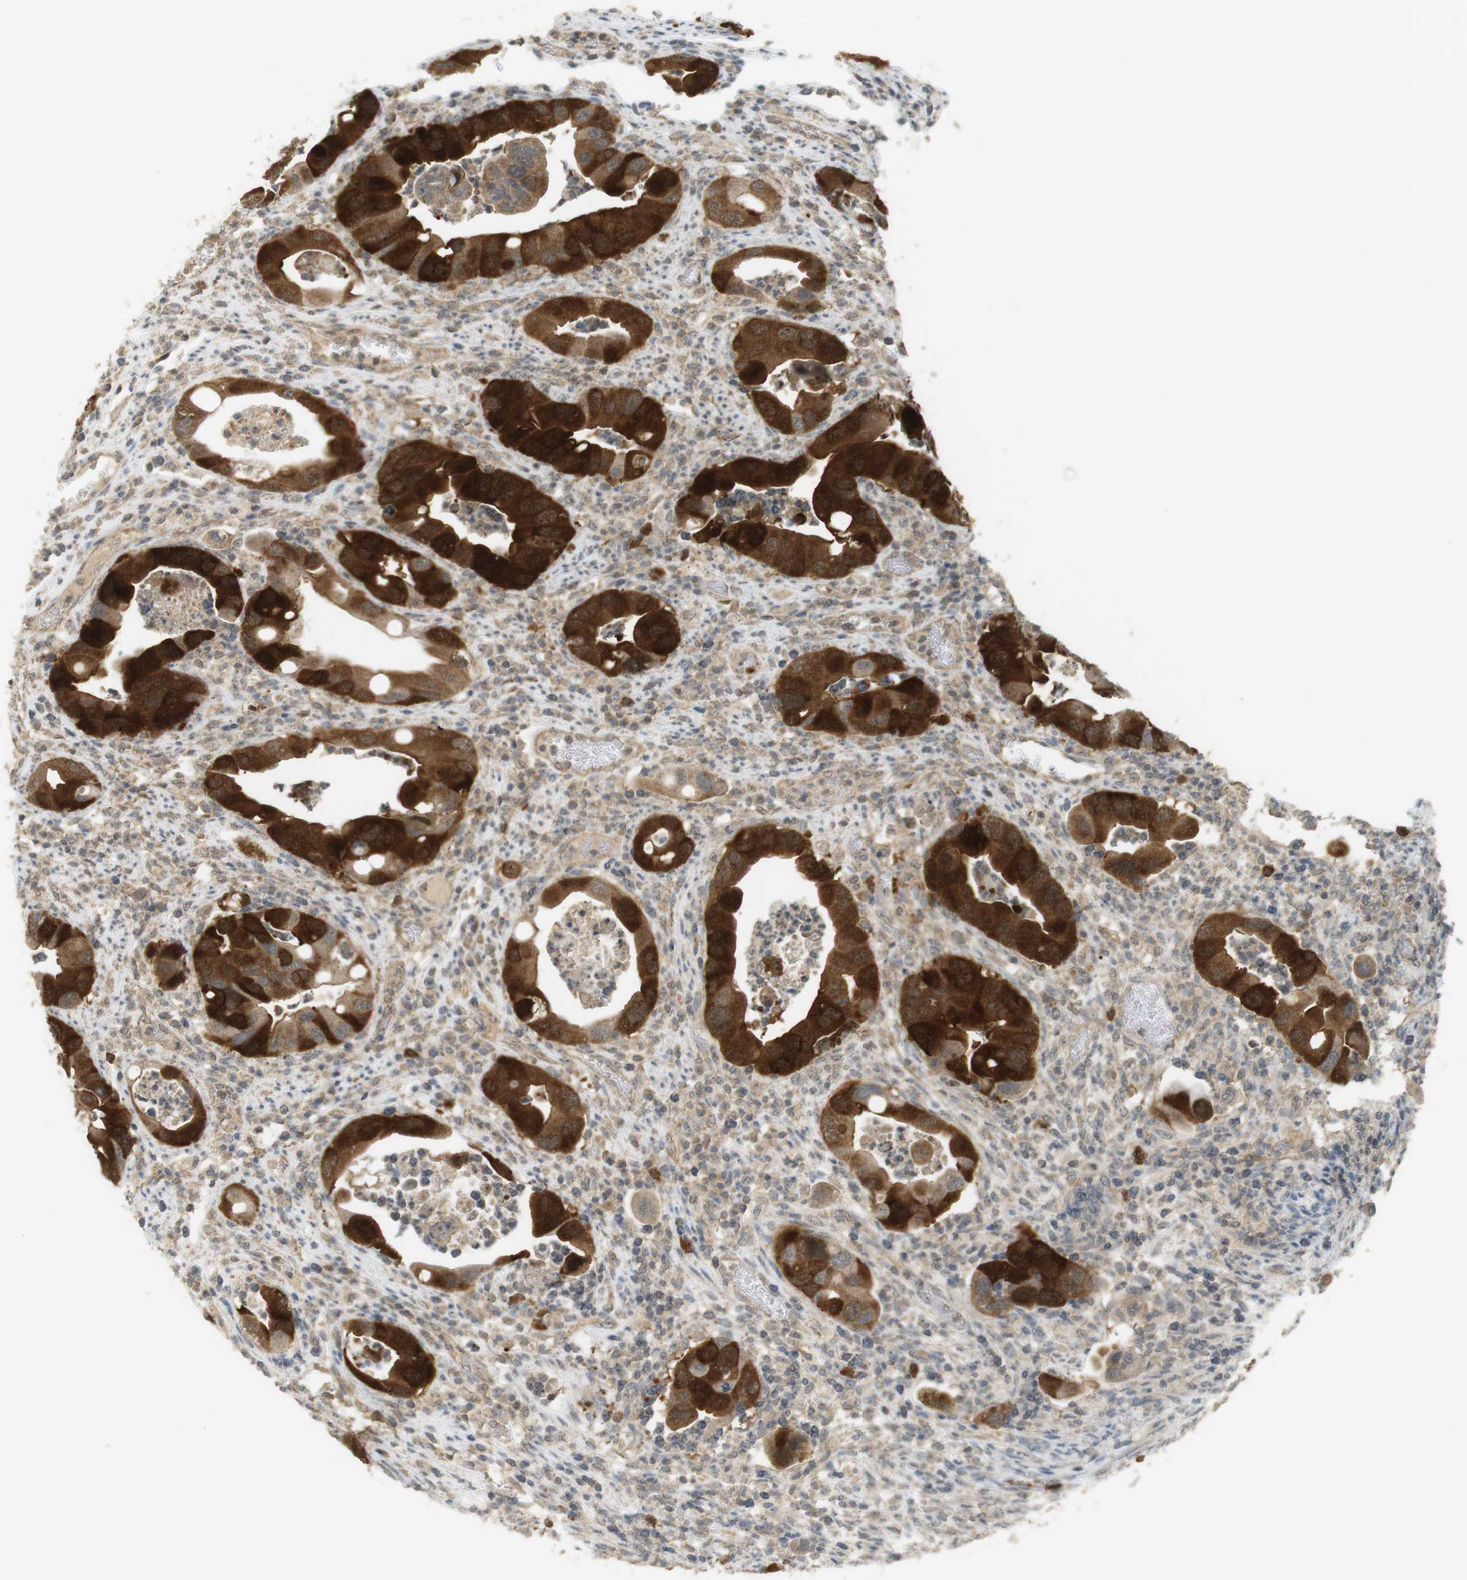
{"staining": {"intensity": "strong", "quantity": ">75%", "location": "cytoplasmic/membranous,nuclear"}, "tissue": "colorectal cancer", "cell_type": "Tumor cells", "image_type": "cancer", "snomed": [{"axis": "morphology", "description": "Adenocarcinoma, NOS"}, {"axis": "topography", "description": "Rectum"}], "caption": "Strong cytoplasmic/membranous and nuclear expression for a protein is present in about >75% of tumor cells of colorectal cancer (adenocarcinoma) using IHC.", "gene": "TTK", "patient": {"sex": "female", "age": 57}}